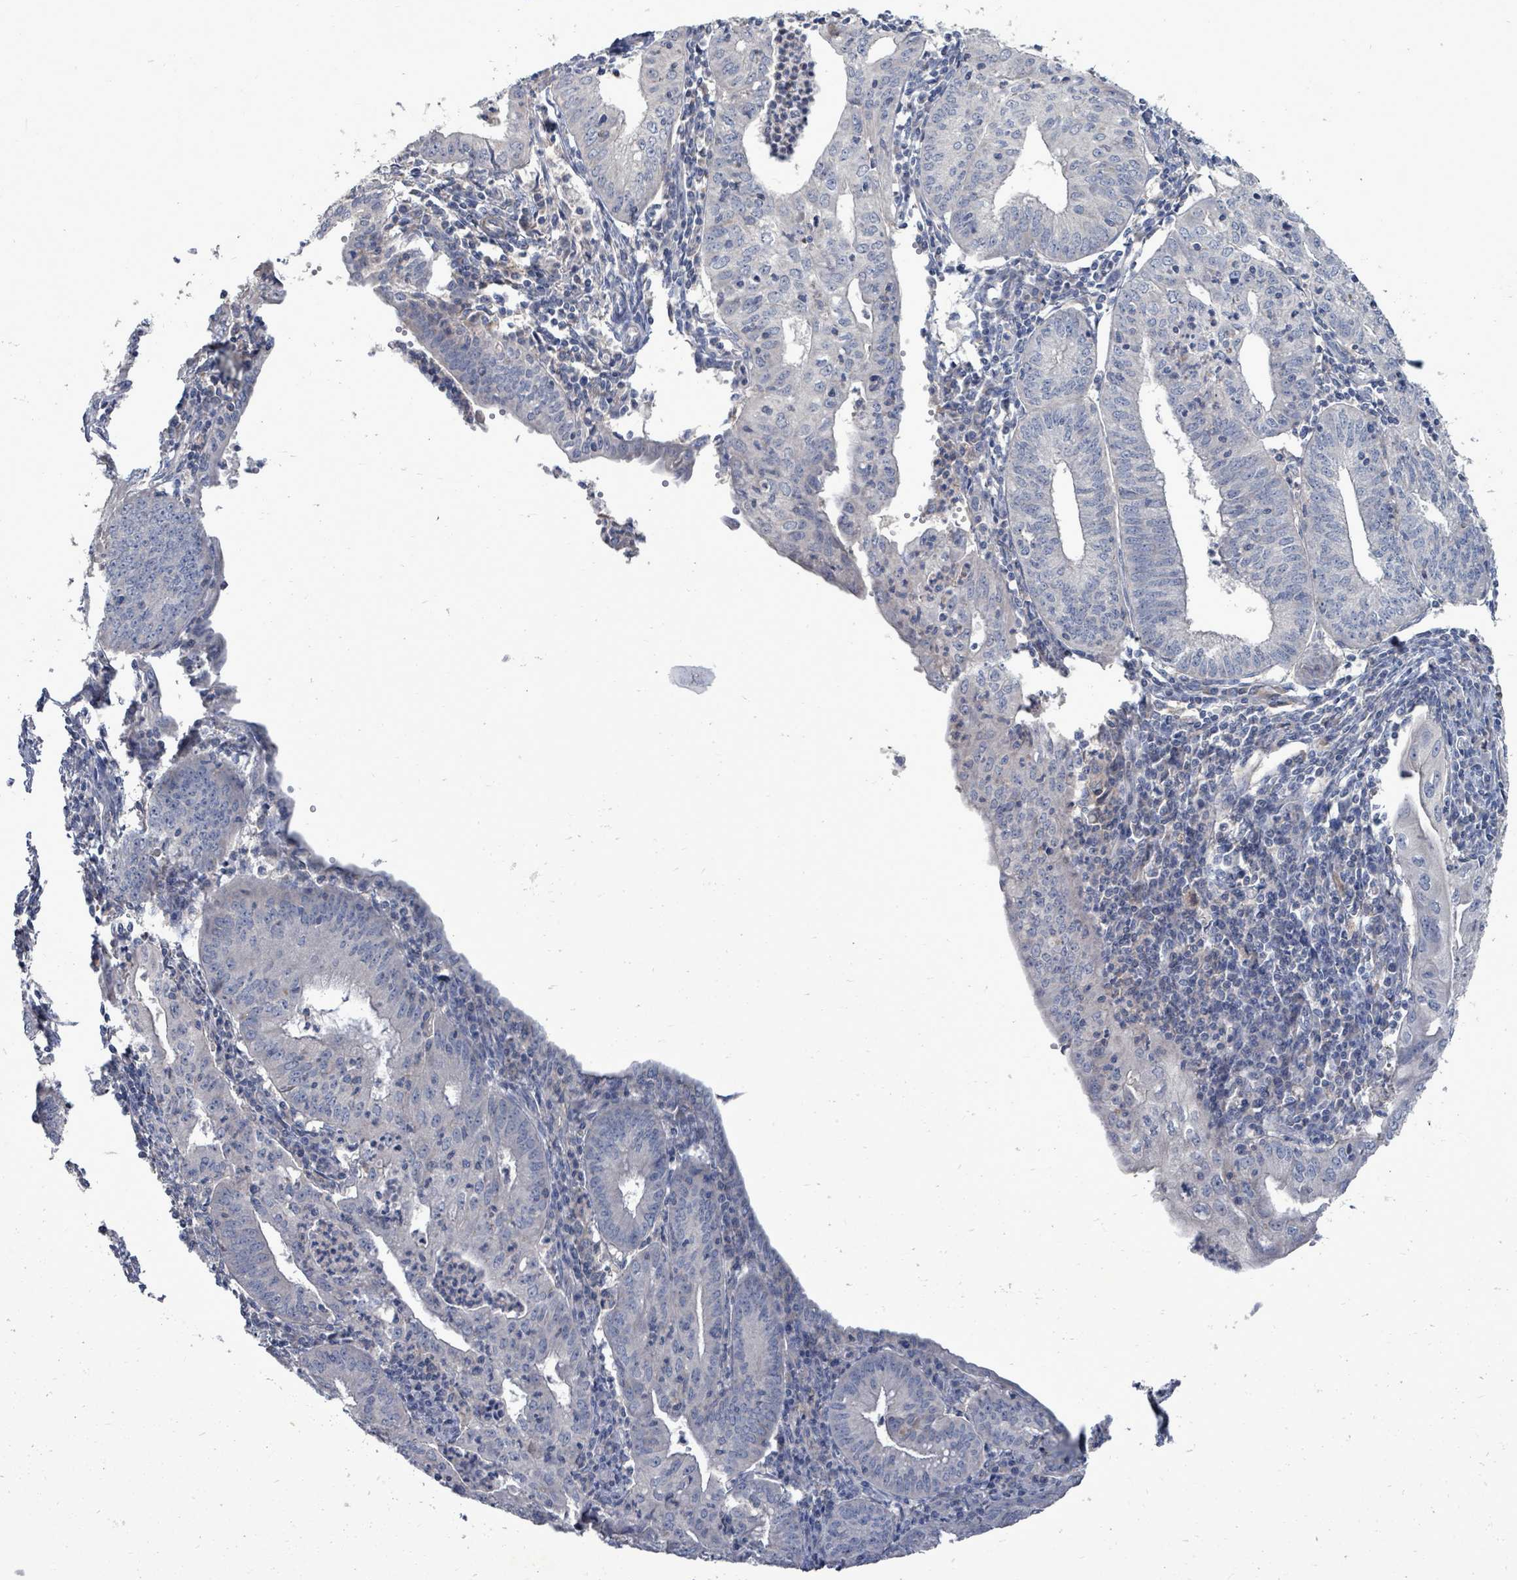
{"staining": {"intensity": "negative", "quantity": "none", "location": "none"}, "tissue": "endometrial cancer", "cell_type": "Tumor cells", "image_type": "cancer", "snomed": [{"axis": "morphology", "description": "Adenocarcinoma, NOS"}, {"axis": "topography", "description": "Endometrium"}], "caption": "IHC micrograph of neoplastic tissue: endometrial cancer (adenocarcinoma) stained with DAB (3,3'-diaminobenzidine) demonstrates no significant protein staining in tumor cells. (DAB immunohistochemistry with hematoxylin counter stain).", "gene": "ARGFX", "patient": {"sex": "female", "age": 60}}